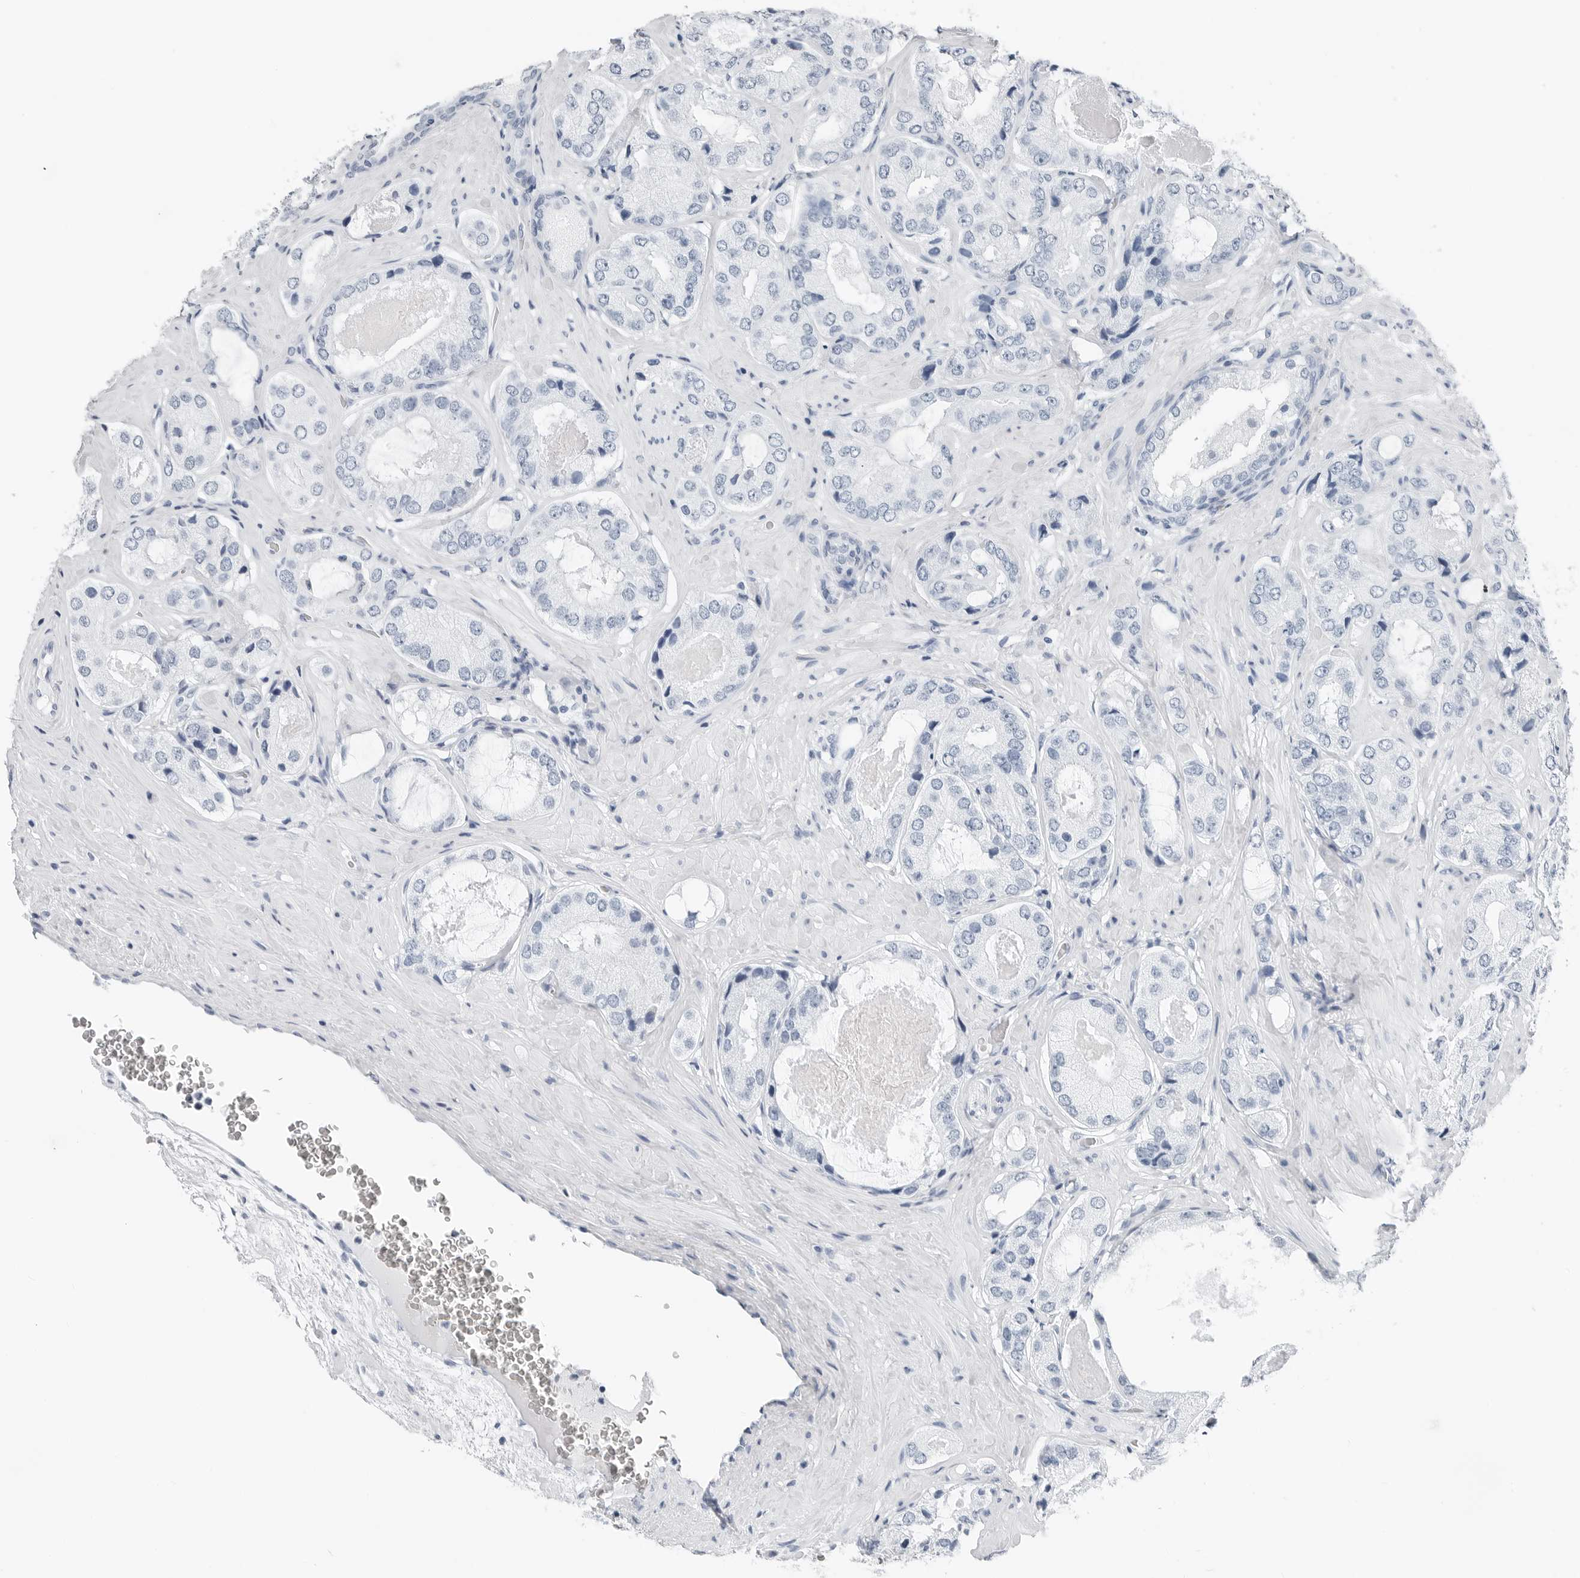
{"staining": {"intensity": "negative", "quantity": "none", "location": "none"}, "tissue": "prostate cancer", "cell_type": "Tumor cells", "image_type": "cancer", "snomed": [{"axis": "morphology", "description": "Adenocarcinoma, High grade"}, {"axis": "topography", "description": "Prostate"}], "caption": "Tumor cells show no significant protein expression in high-grade adenocarcinoma (prostate).", "gene": "SLPI", "patient": {"sex": "male", "age": 59}}